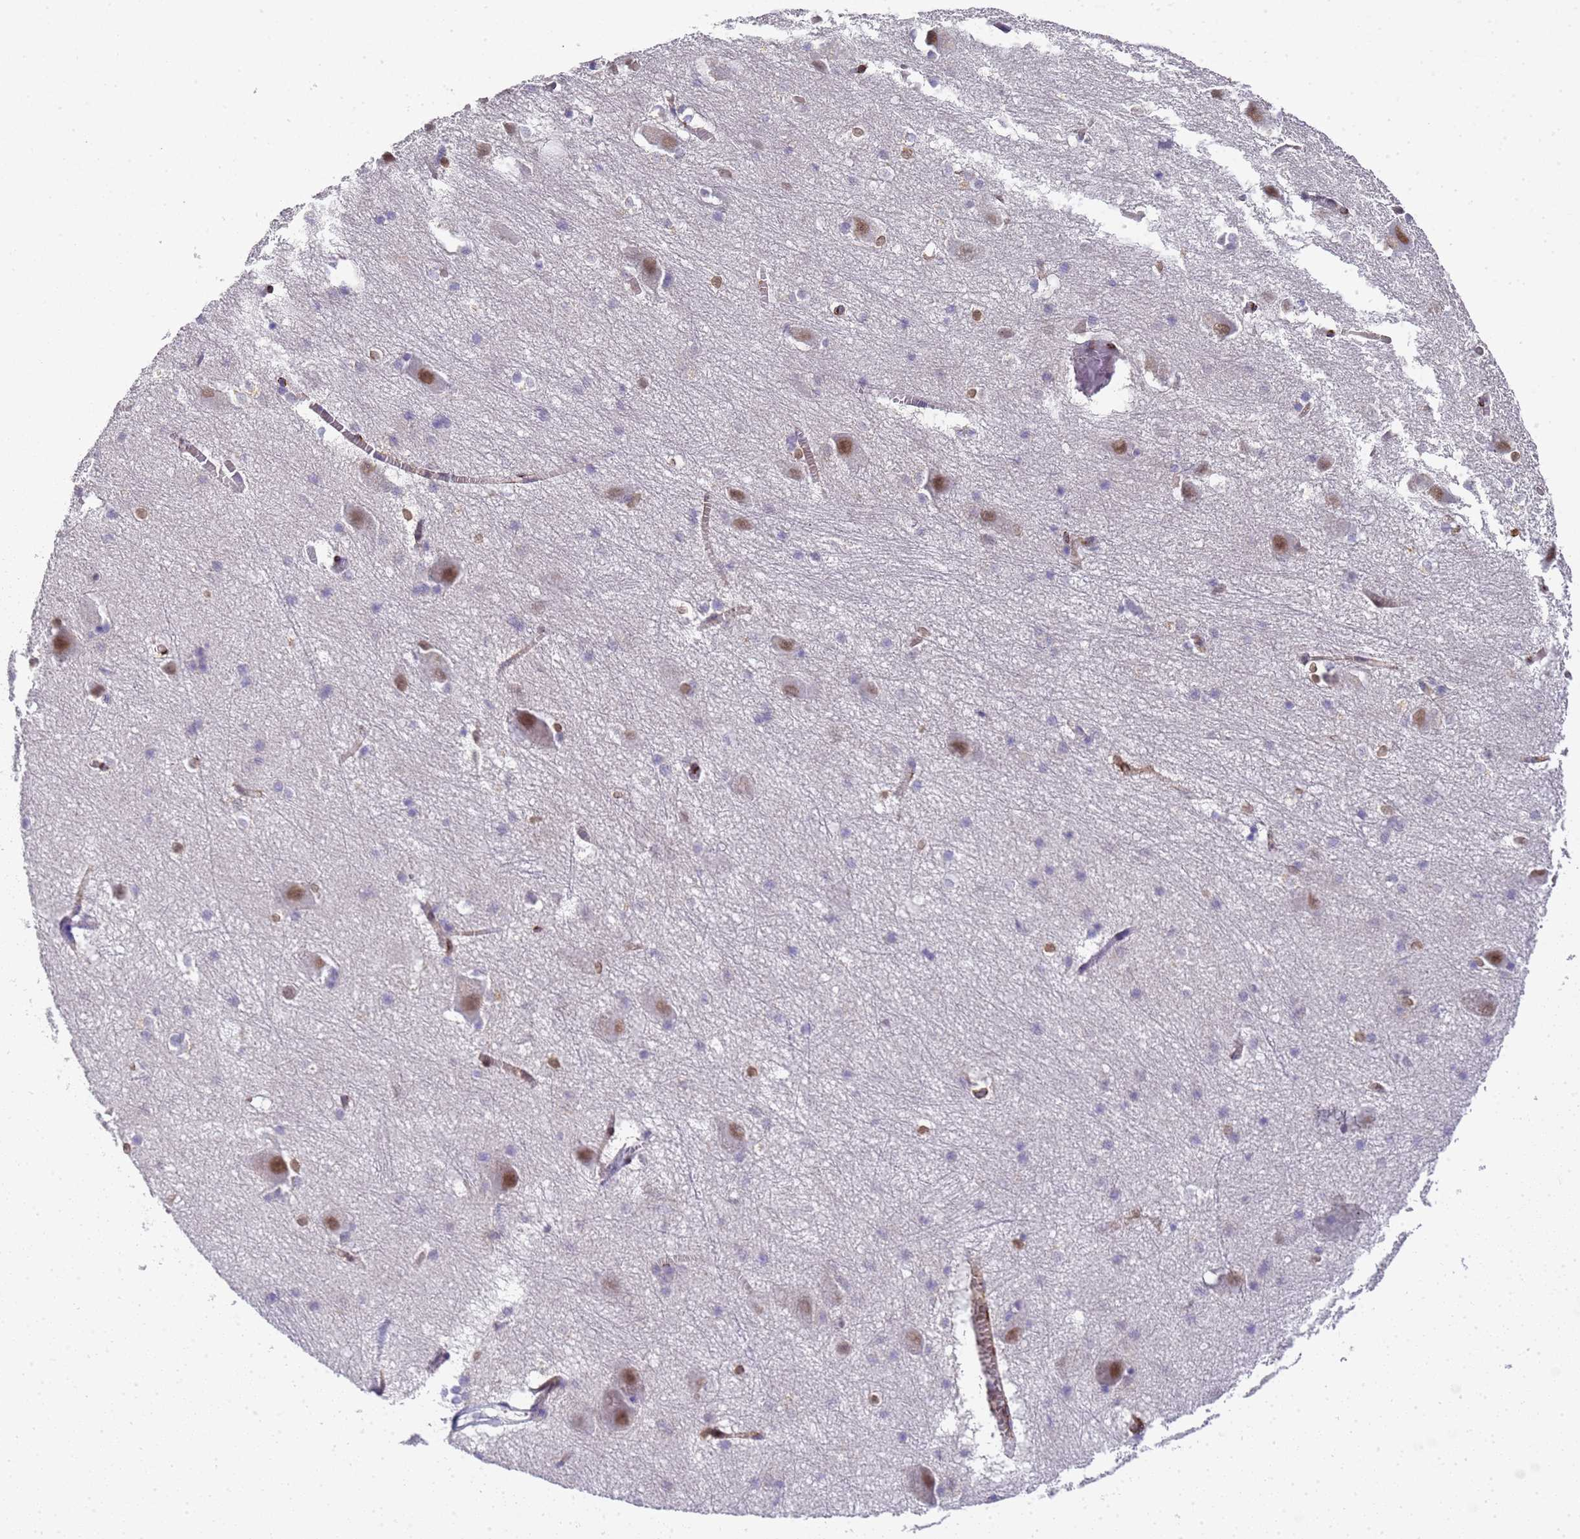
{"staining": {"intensity": "moderate", "quantity": "<25%", "location": "nuclear"}, "tissue": "caudate", "cell_type": "Glial cells", "image_type": "normal", "snomed": [{"axis": "morphology", "description": "Normal tissue, NOS"}, {"axis": "topography", "description": "Lateral ventricle wall"}], "caption": "This is an image of IHC staining of benign caudate, which shows moderate expression in the nuclear of glial cells.", "gene": "IGFBP7", "patient": {"sex": "male", "age": 37}}